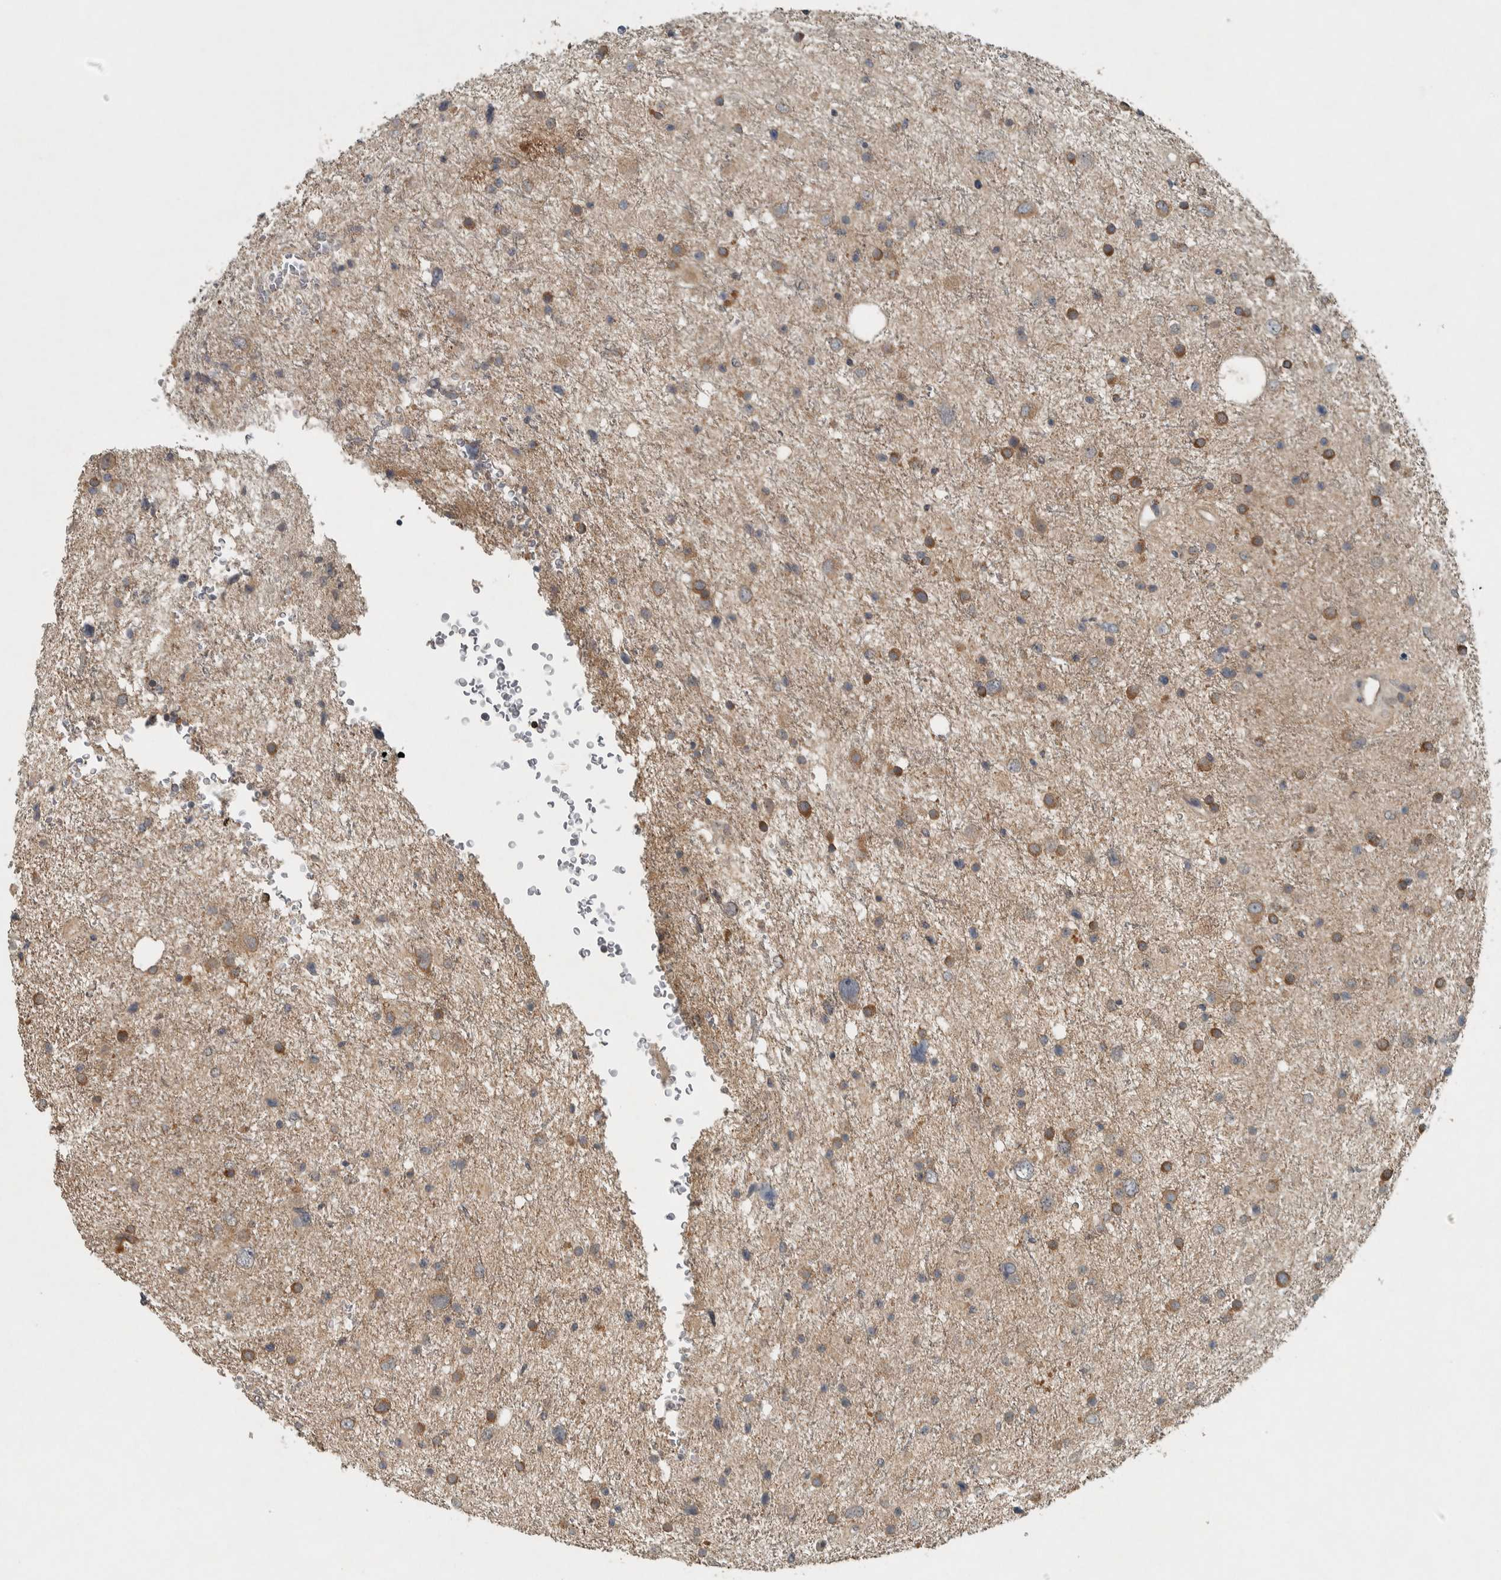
{"staining": {"intensity": "moderate", "quantity": "25%-75%", "location": "cytoplasmic/membranous"}, "tissue": "glioma", "cell_type": "Tumor cells", "image_type": "cancer", "snomed": [{"axis": "morphology", "description": "Glioma, malignant, Low grade"}, {"axis": "topography", "description": "Brain"}], "caption": "Human malignant glioma (low-grade) stained with a protein marker exhibits moderate staining in tumor cells.", "gene": "CLCN2", "patient": {"sex": "female", "age": 37}}